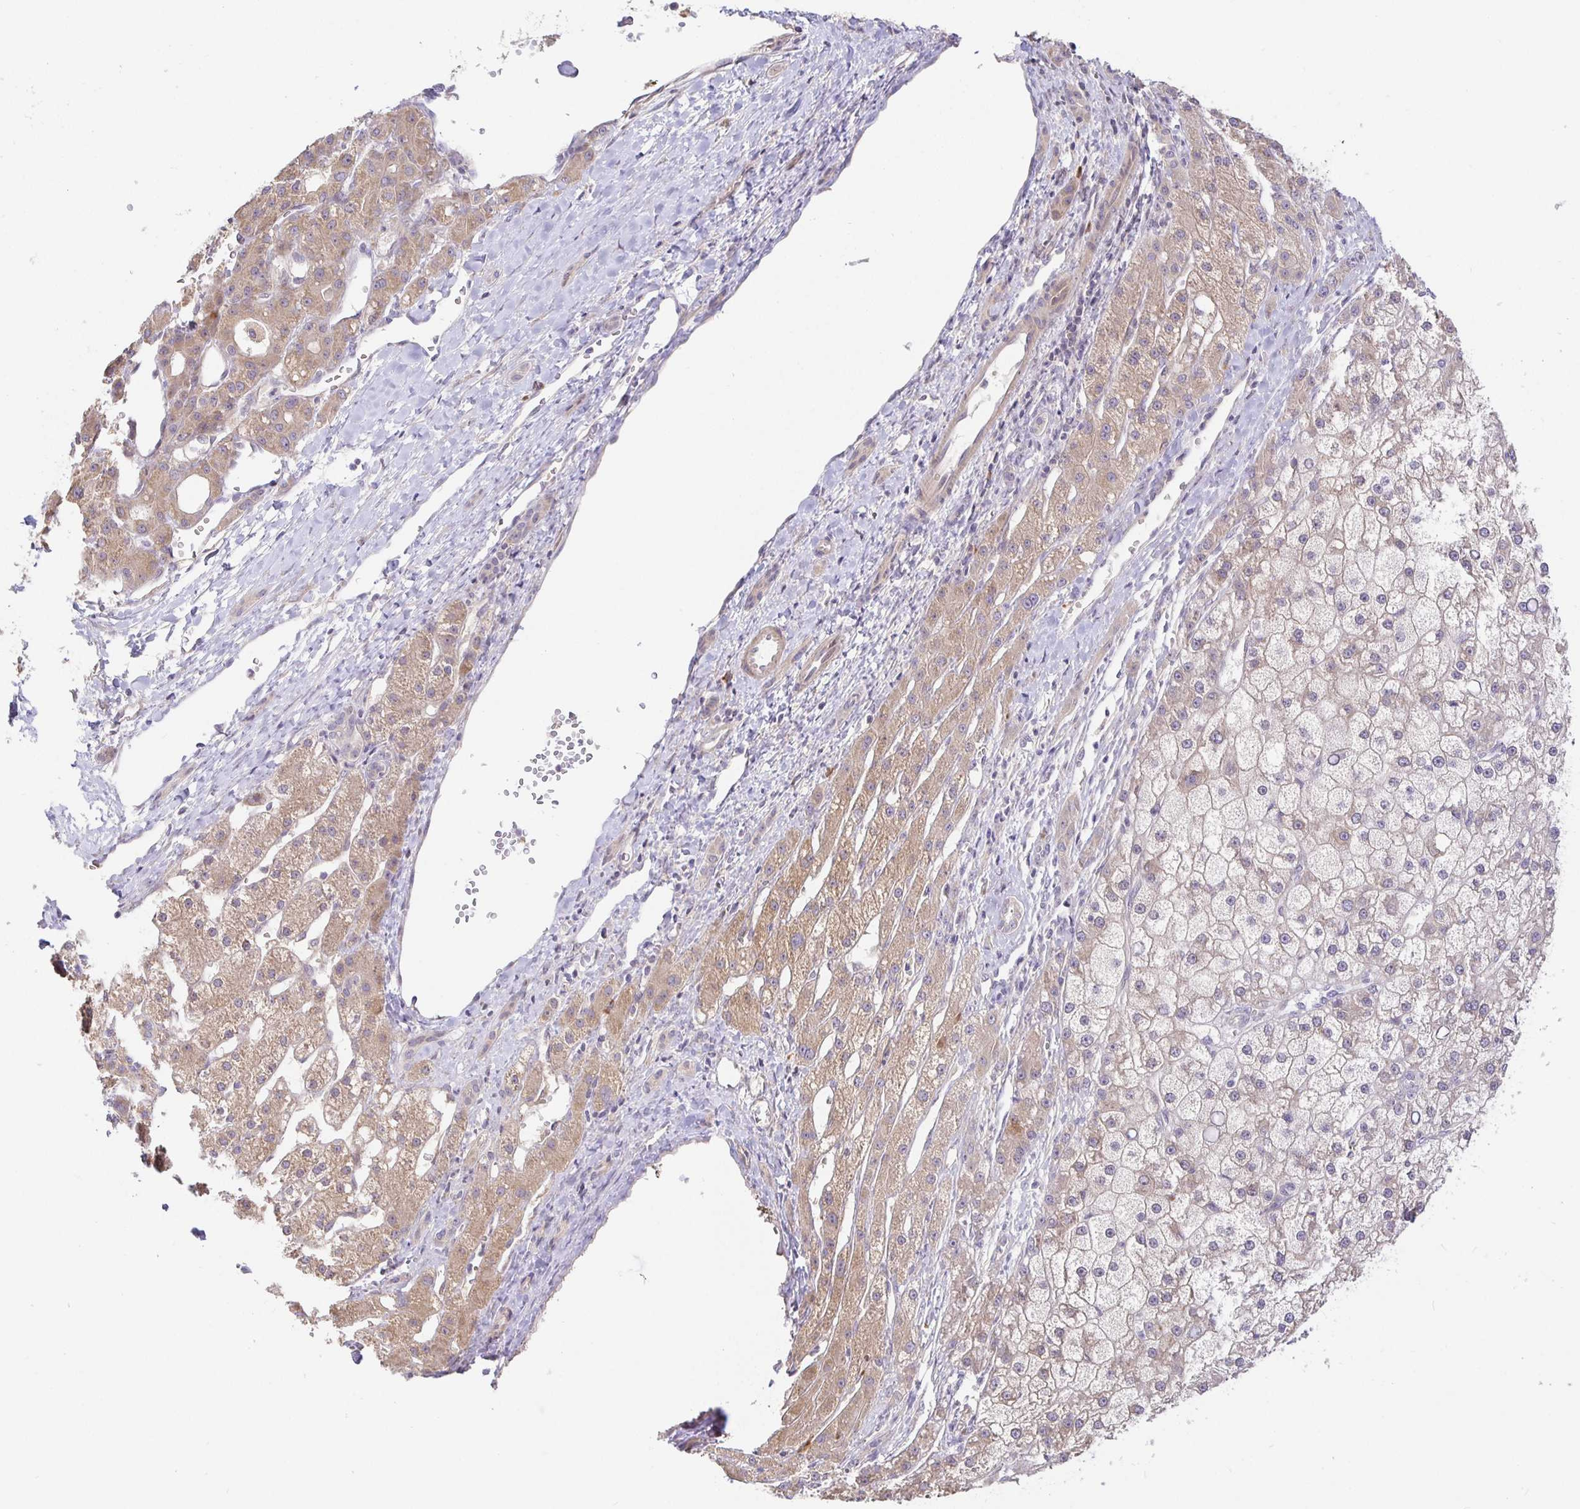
{"staining": {"intensity": "weak", "quantity": "25%-75%", "location": "cytoplasmic/membranous"}, "tissue": "liver cancer", "cell_type": "Tumor cells", "image_type": "cancer", "snomed": [{"axis": "morphology", "description": "Carcinoma, Hepatocellular, NOS"}, {"axis": "topography", "description": "Liver"}], "caption": "Weak cytoplasmic/membranous staining is identified in approximately 25%-75% of tumor cells in liver cancer (hepatocellular carcinoma). Using DAB (brown) and hematoxylin (blue) stains, captured at high magnification using brightfield microscopy.", "gene": "ZDHHC11", "patient": {"sex": "male", "age": 67}}